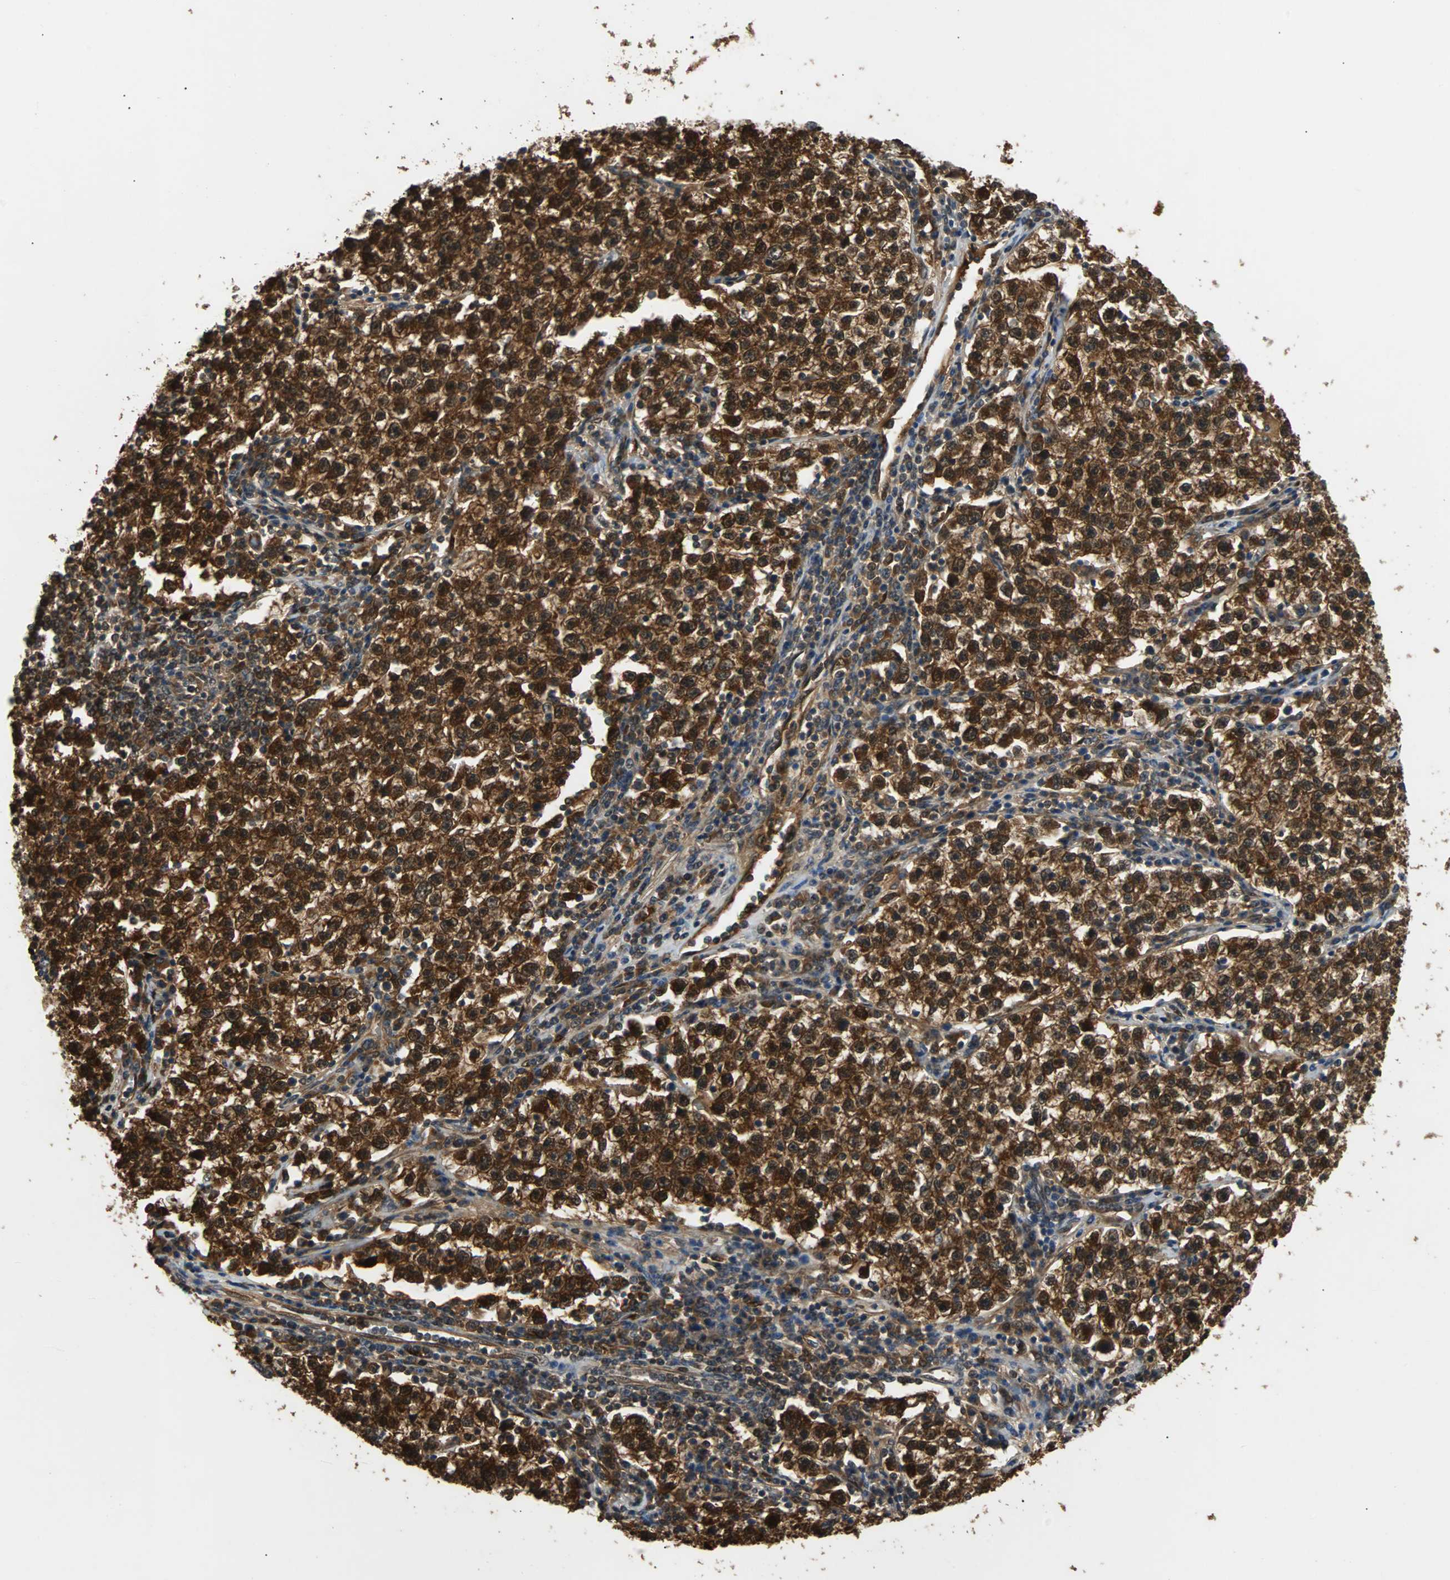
{"staining": {"intensity": "strong", "quantity": ">75%", "location": "cytoplasmic/membranous,nuclear"}, "tissue": "testis cancer", "cell_type": "Tumor cells", "image_type": "cancer", "snomed": [{"axis": "morphology", "description": "Seminoma, NOS"}, {"axis": "topography", "description": "Testis"}], "caption": "Protein staining demonstrates strong cytoplasmic/membranous and nuclear staining in approximately >75% of tumor cells in seminoma (testis).", "gene": "PRDX6", "patient": {"sex": "male", "age": 22}}